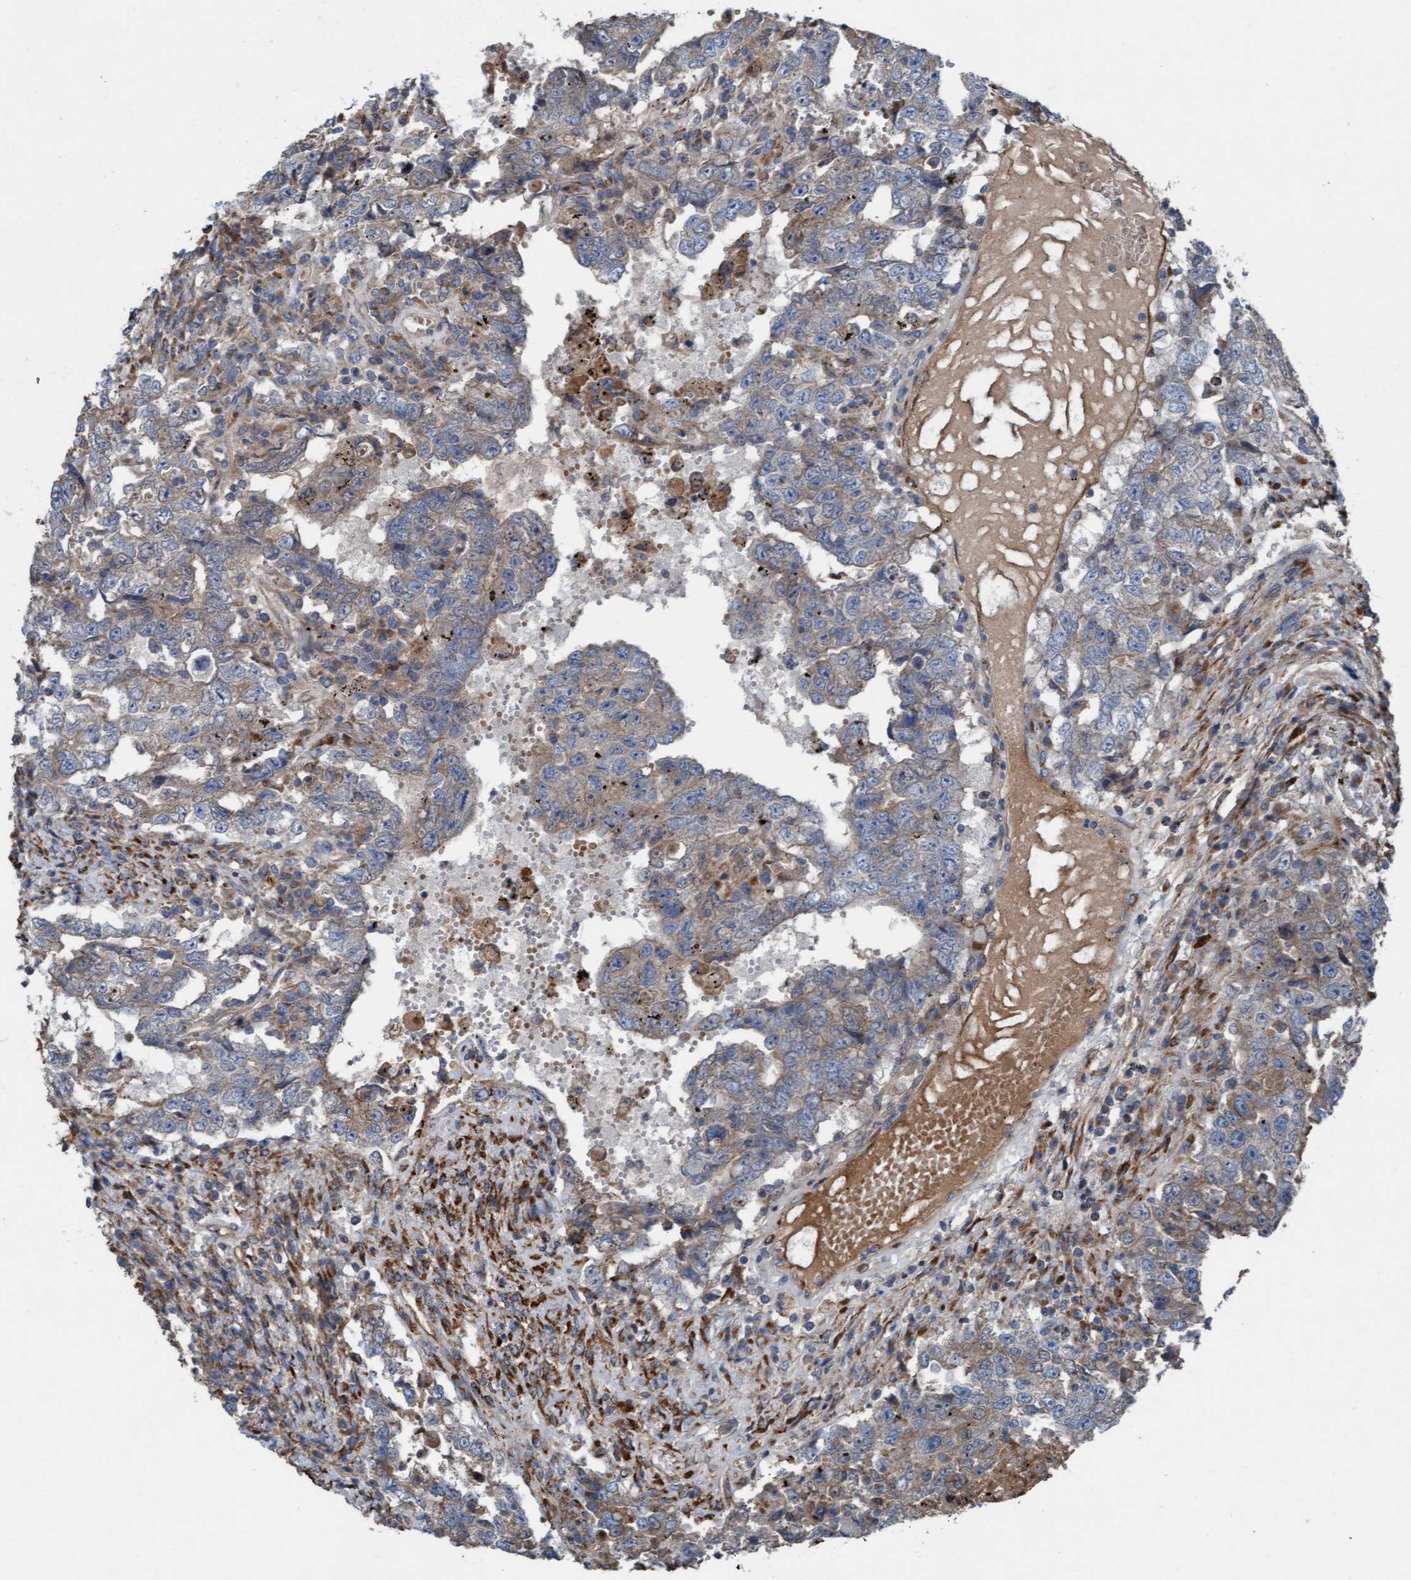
{"staining": {"intensity": "weak", "quantity": "25%-75%", "location": "cytoplasmic/membranous"}, "tissue": "testis cancer", "cell_type": "Tumor cells", "image_type": "cancer", "snomed": [{"axis": "morphology", "description": "Carcinoma, Embryonal, NOS"}, {"axis": "topography", "description": "Testis"}], "caption": "Protein staining reveals weak cytoplasmic/membranous expression in approximately 25%-75% of tumor cells in testis embryonal carcinoma. (Stains: DAB in brown, nuclei in blue, Microscopy: brightfield microscopy at high magnification).", "gene": "KLHL26", "patient": {"sex": "male", "age": 26}}